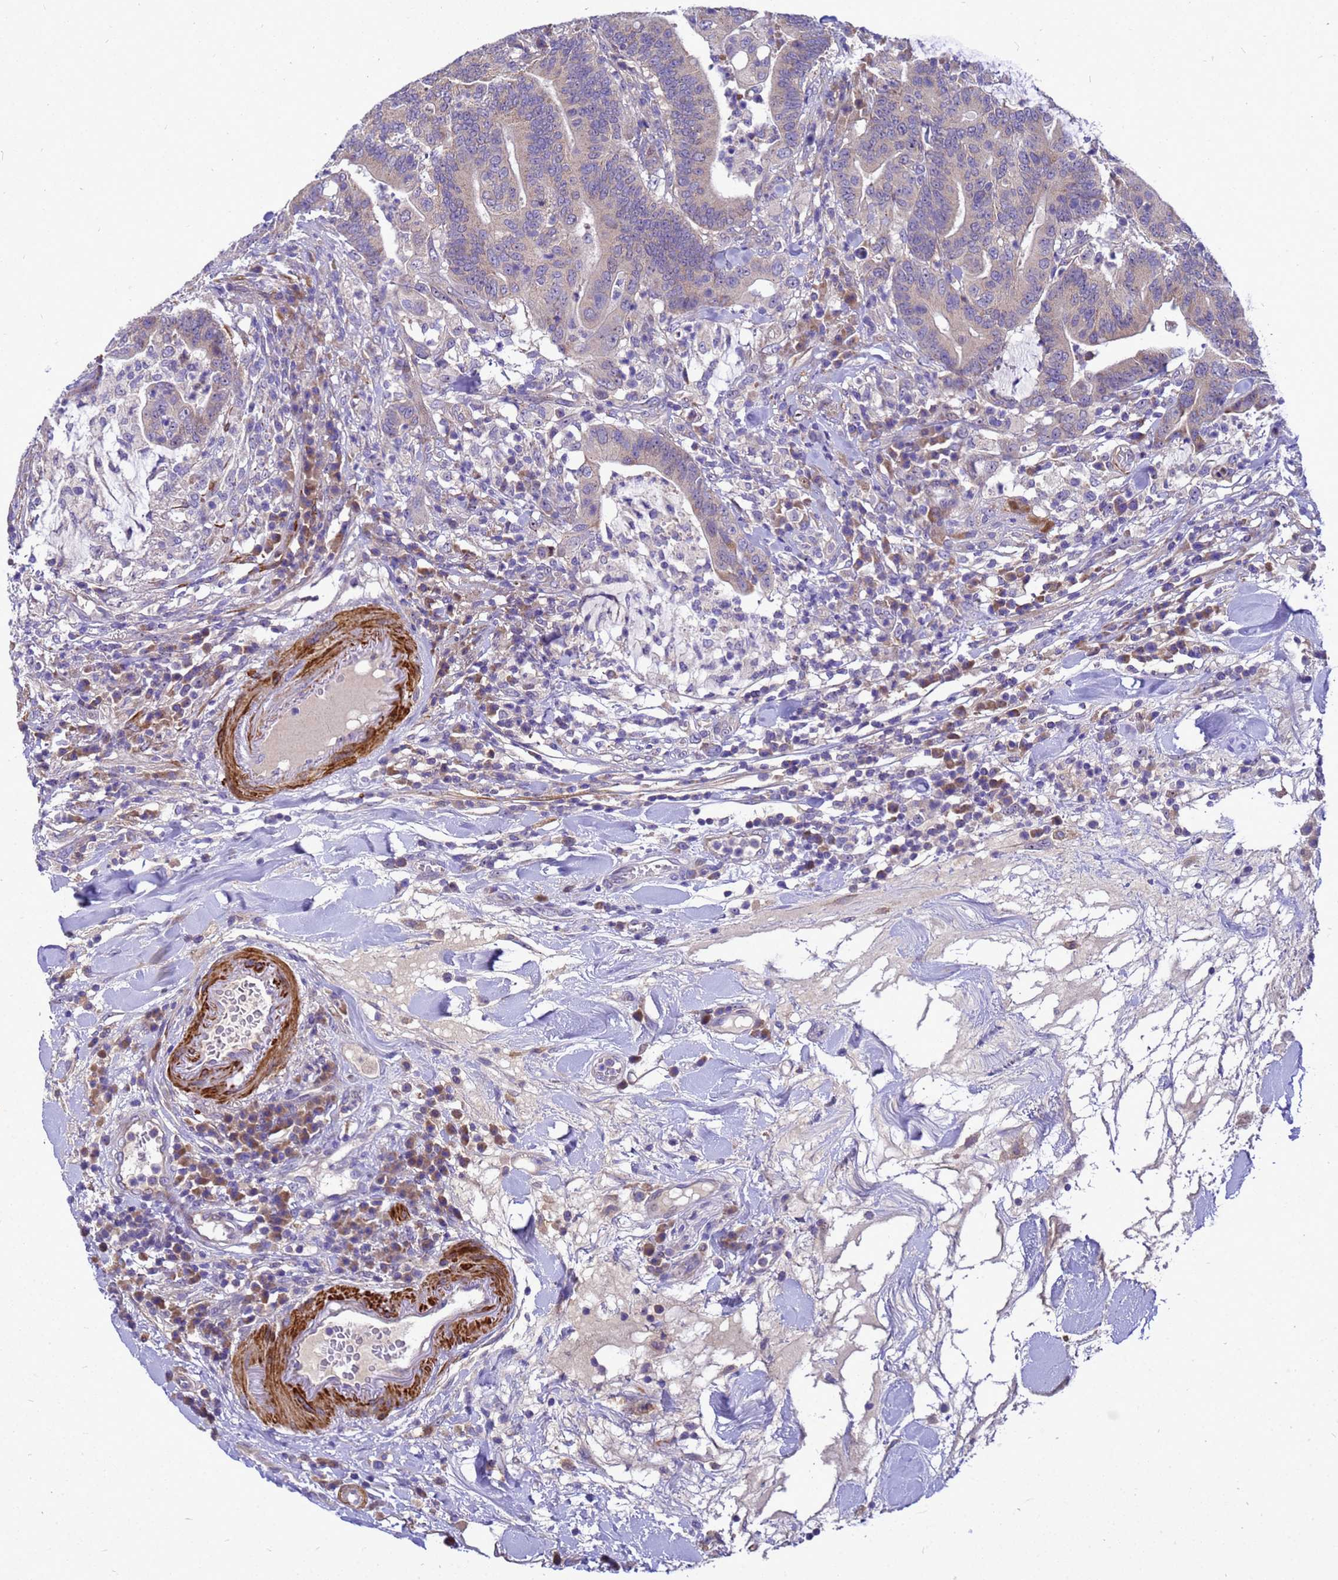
{"staining": {"intensity": "negative", "quantity": "none", "location": "none"}, "tissue": "colorectal cancer", "cell_type": "Tumor cells", "image_type": "cancer", "snomed": [{"axis": "morphology", "description": "Adenocarcinoma, NOS"}, {"axis": "topography", "description": "Colon"}], "caption": "Tumor cells are negative for protein expression in human colorectal cancer (adenocarcinoma). (IHC, brightfield microscopy, high magnification).", "gene": "POP7", "patient": {"sex": "female", "age": 66}}